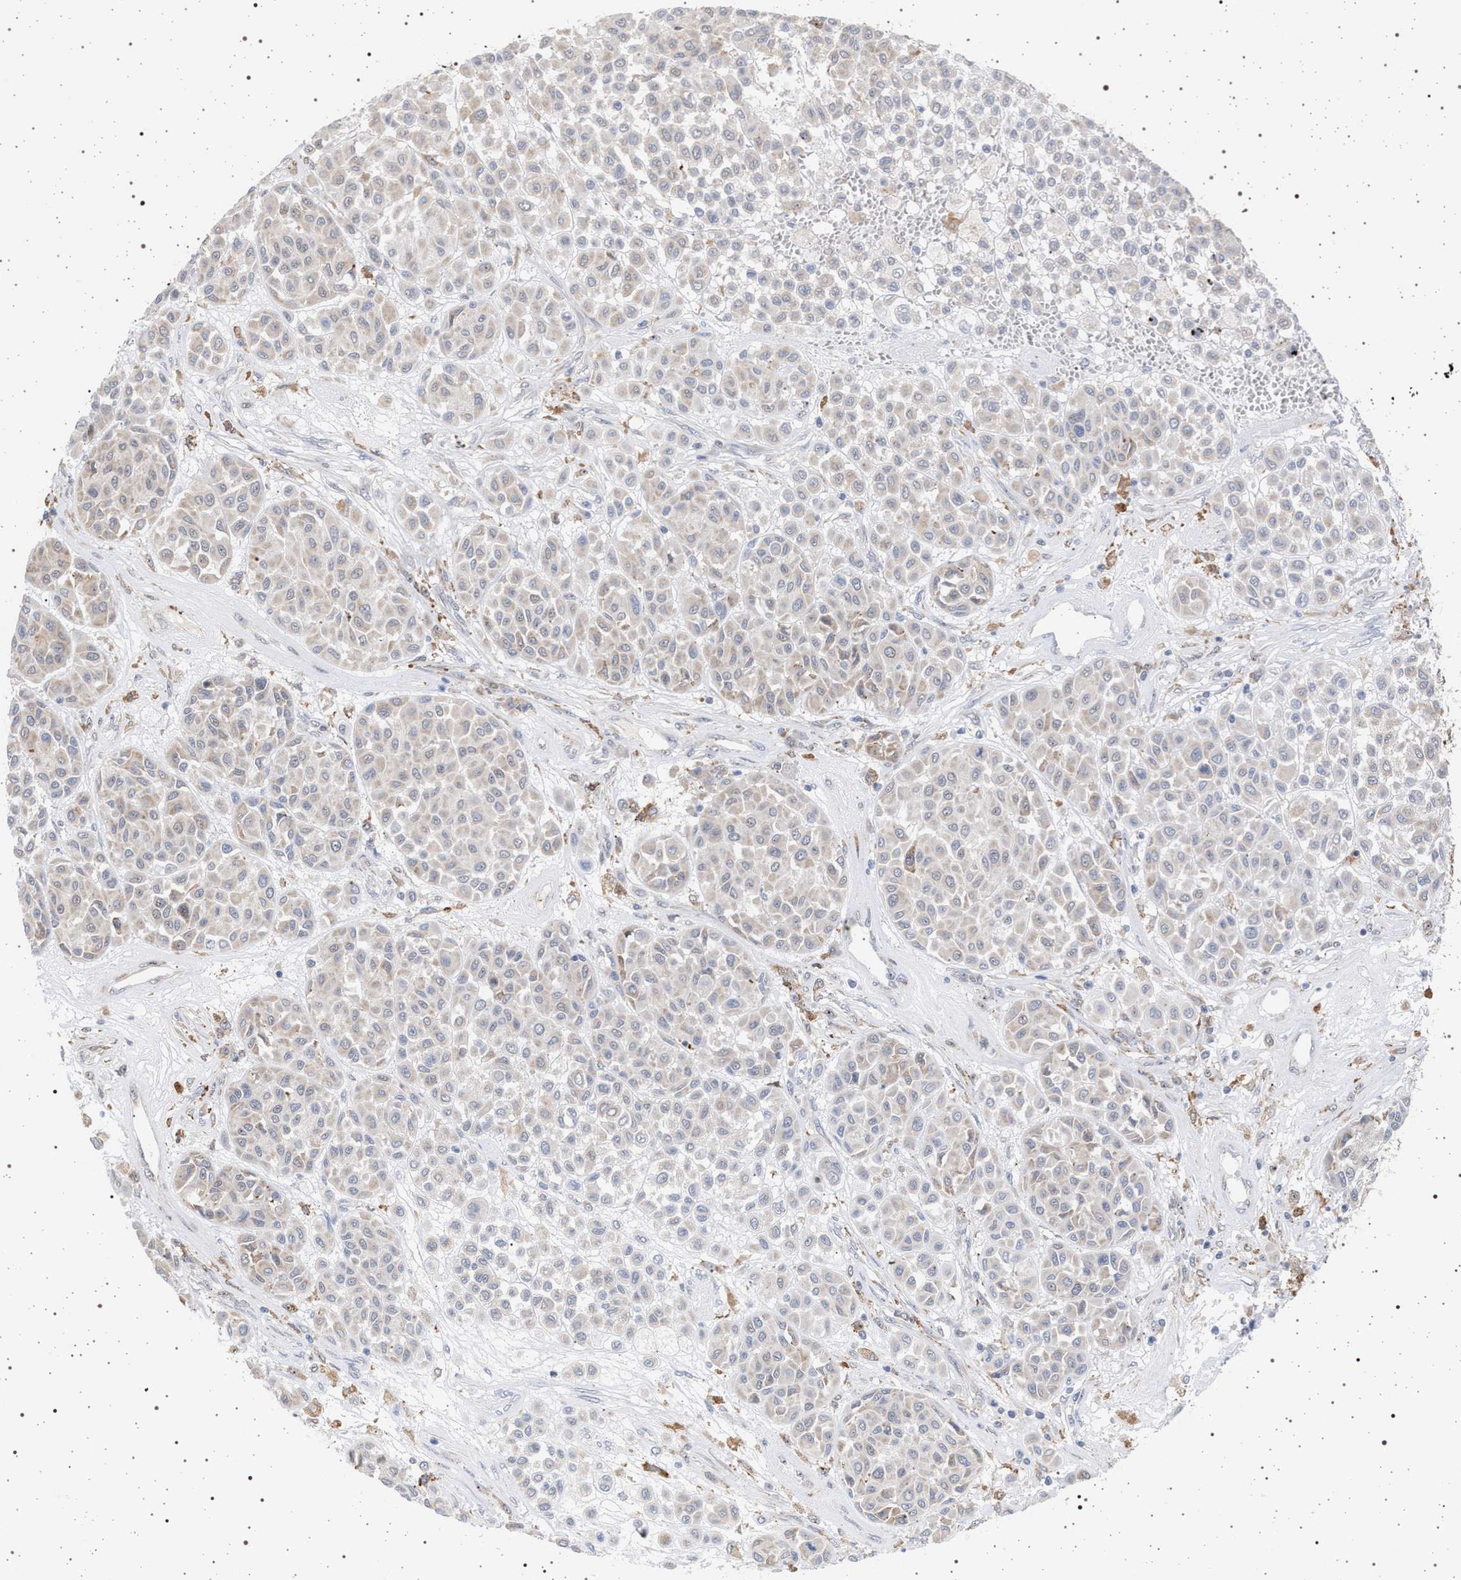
{"staining": {"intensity": "negative", "quantity": "none", "location": "none"}, "tissue": "melanoma", "cell_type": "Tumor cells", "image_type": "cancer", "snomed": [{"axis": "morphology", "description": "Malignant melanoma, Metastatic site"}, {"axis": "topography", "description": "Soft tissue"}], "caption": "Melanoma stained for a protein using immunohistochemistry (IHC) shows no expression tumor cells.", "gene": "ELAC2", "patient": {"sex": "male", "age": 41}}